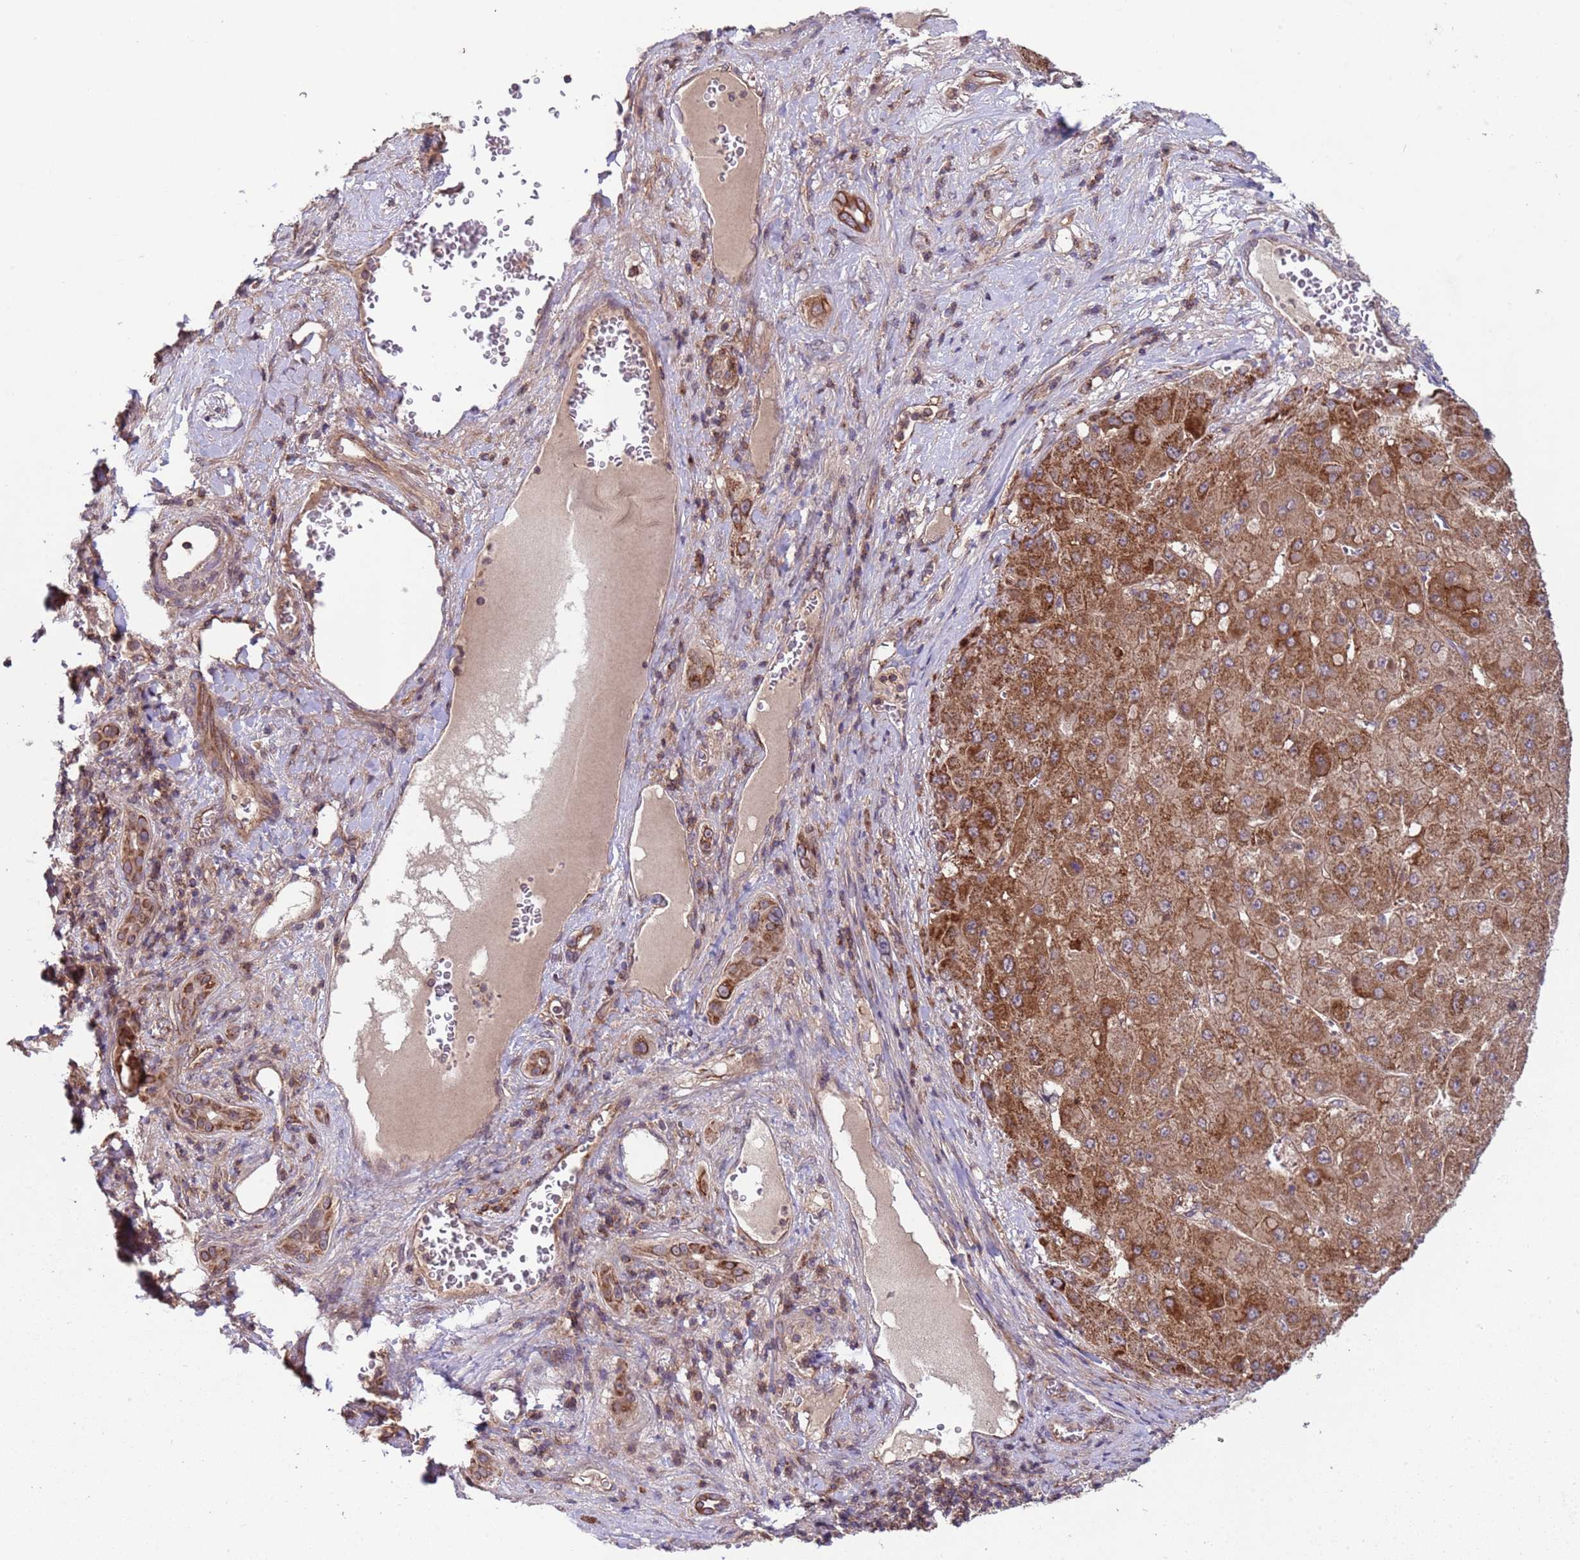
{"staining": {"intensity": "moderate", "quantity": ">75%", "location": "cytoplasmic/membranous"}, "tissue": "liver cancer", "cell_type": "Tumor cells", "image_type": "cancer", "snomed": [{"axis": "morphology", "description": "Carcinoma, Hepatocellular, NOS"}, {"axis": "topography", "description": "Liver"}], "caption": "Liver hepatocellular carcinoma stained with a protein marker shows moderate staining in tumor cells.", "gene": "ACAD8", "patient": {"sex": "female", "age": 73}}